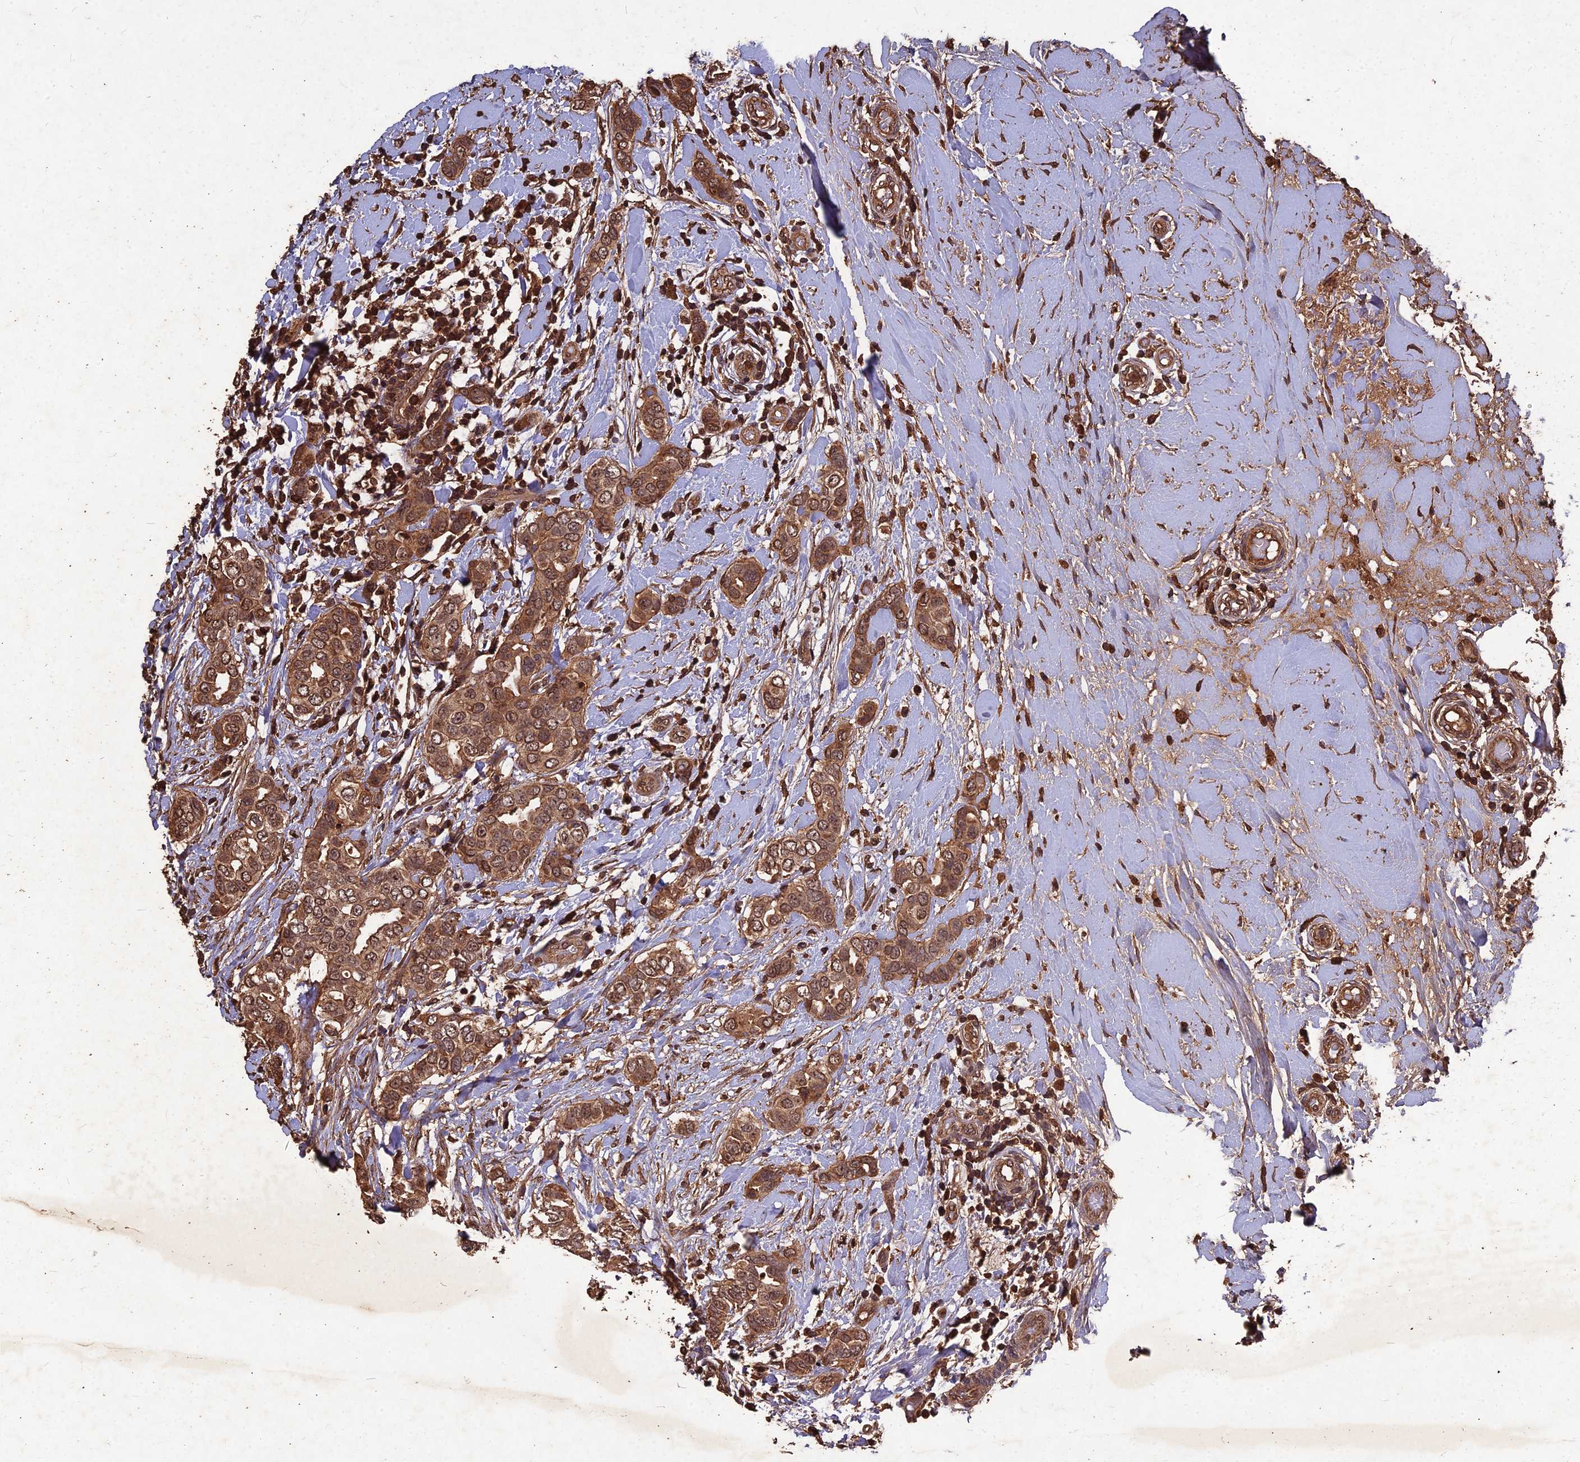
{"staining": {"intensity": "strong", "quantity": ">75%", "location": "cytoplasmic/membranous,nuclear"}, "tissue": "breast cancer", "cell_type": "Tumor cells", "image_type": "cancer", "snomed": [{"axis": "morphology", "description": "Lobular carcinoma"}, {"axis": "topography", "description": "Breast"}], "caption": "IHC (DAB) staining of human lobular carcinoma (breast) exhibits strong cytoplasmic/membranous and nuclear protein positivity in approximately >75% of tumor cells.", "gene": "SYMPK", "patient": {"sex": "female", "age": 51}}